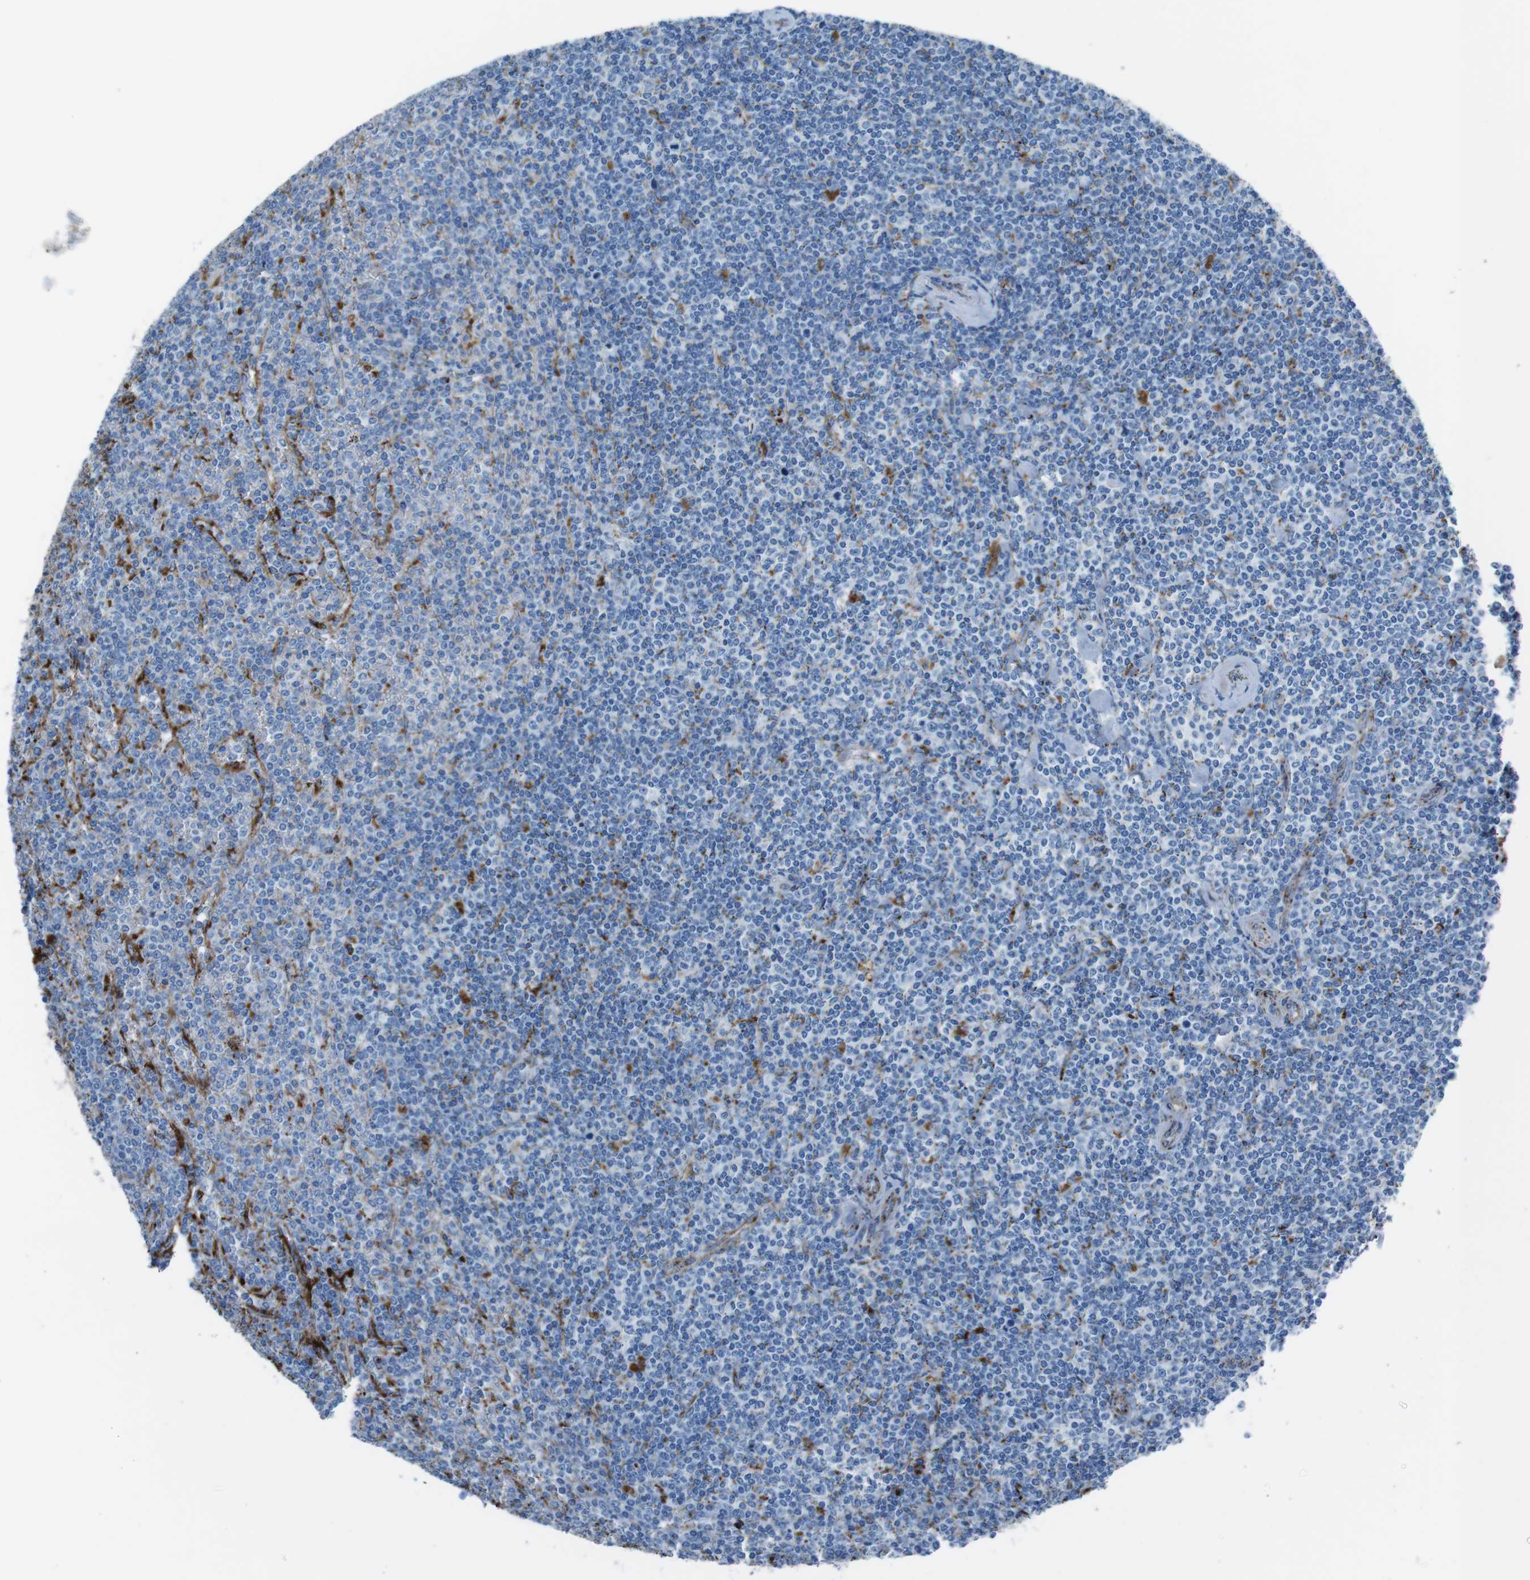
{"staining": {"intensity": "negative", "quantity": "none", "location": "none"}, "tissue": "lymphoma", "cell_type": "Tumor cells", "image_type": "cancer", "snomed": [{"axis": "morphology", "description": "Malignant lymphoma, non-Hodgkin's type, Low grade"}, {"axis": "topography", "description": "Spleen"}], "caption": "Tumor cells show no significant protein staining in malignant lymphoma, non-Hodgkin's type (low-grade).", "gene": "SCARB2", "patient": {"sex": "female", "age": 19}}